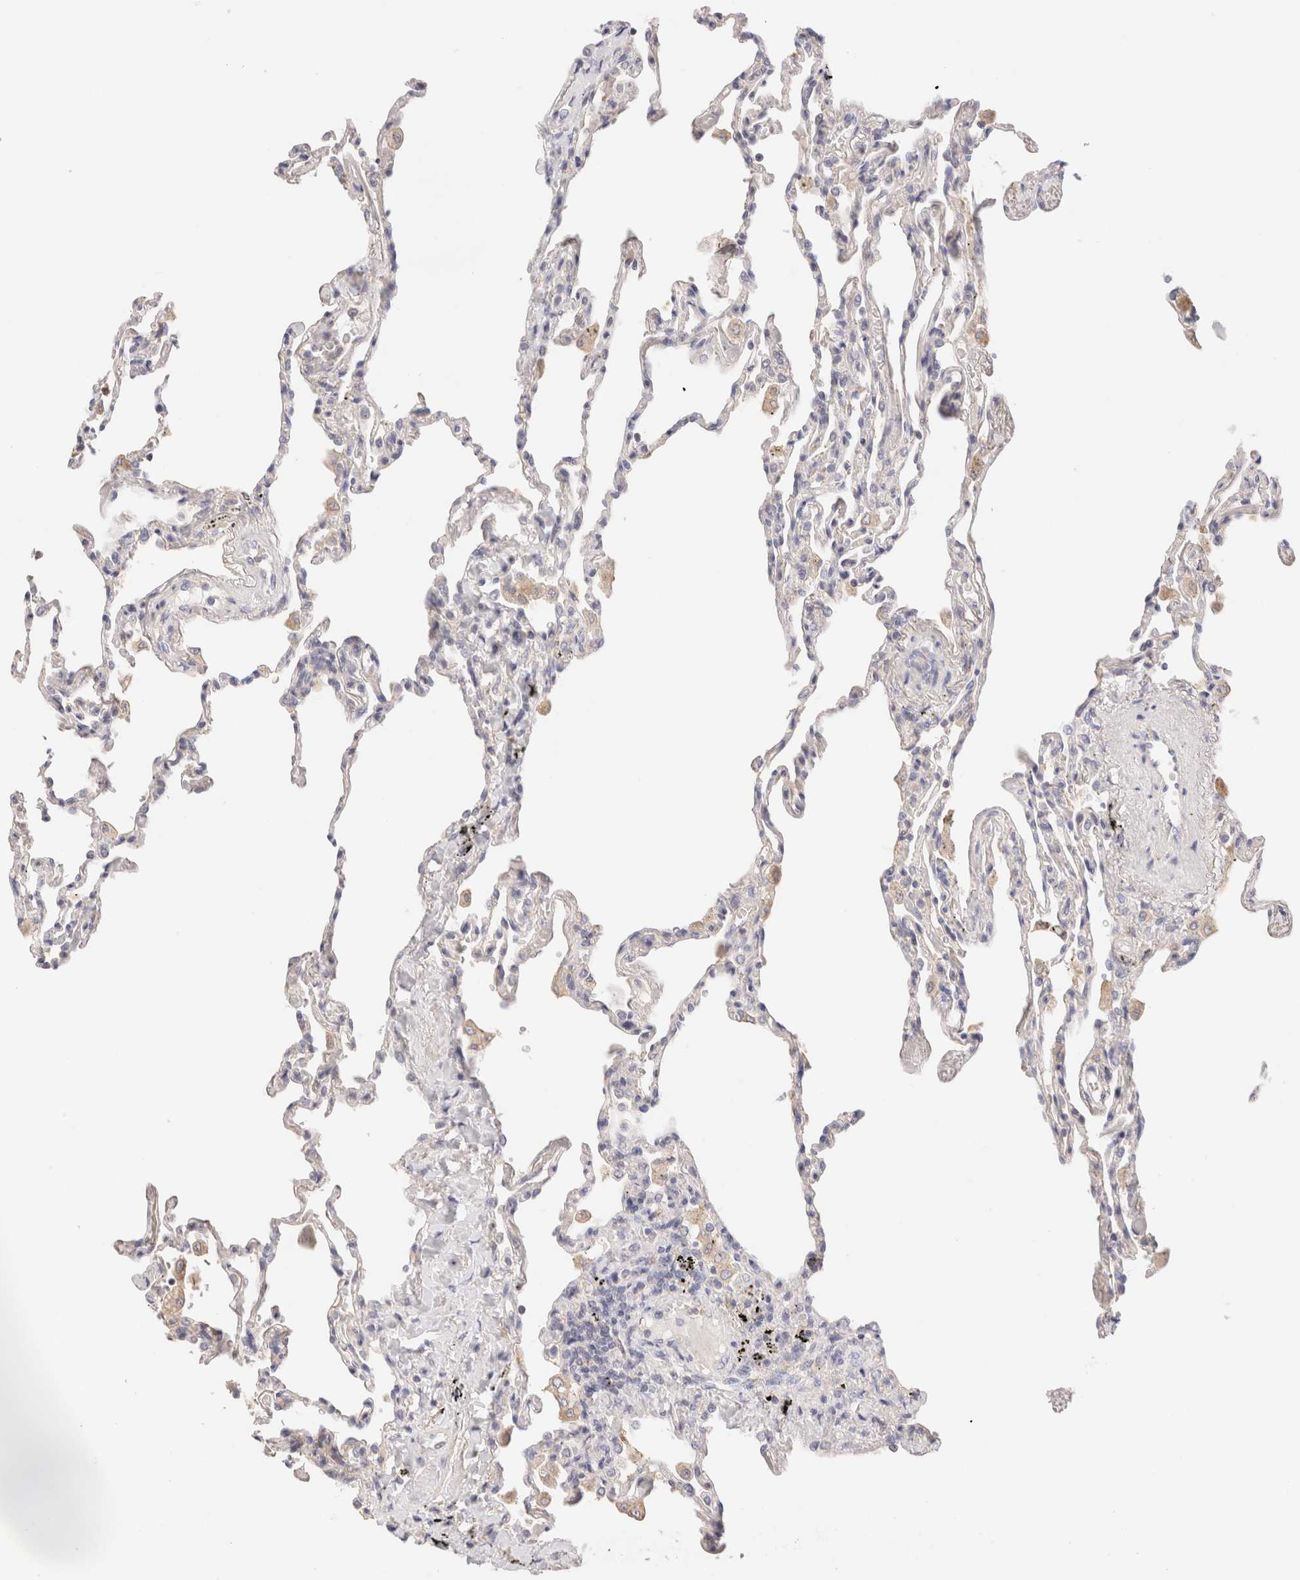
{"staining": {"intensity": "negative", "quantity": "none", "location": "none"}, "tissue": "lung", "cell_type": "Alveolar cells", "image_type": "normal", "snomed": [{"axis": "morphology", "description": "Normal tissue, NOS"}, {"axis": "topography", "description": "Lung"}], "caption": "Alveolar cells show no significant expression in unremarkable lung. (DAB (3,3'-diaminobenzidine) immunohistochemistry (IHC) with hematoxylin counter stain).", "gene": "SCGB2A2", "patient": {"sex": "male", "age": 59}}